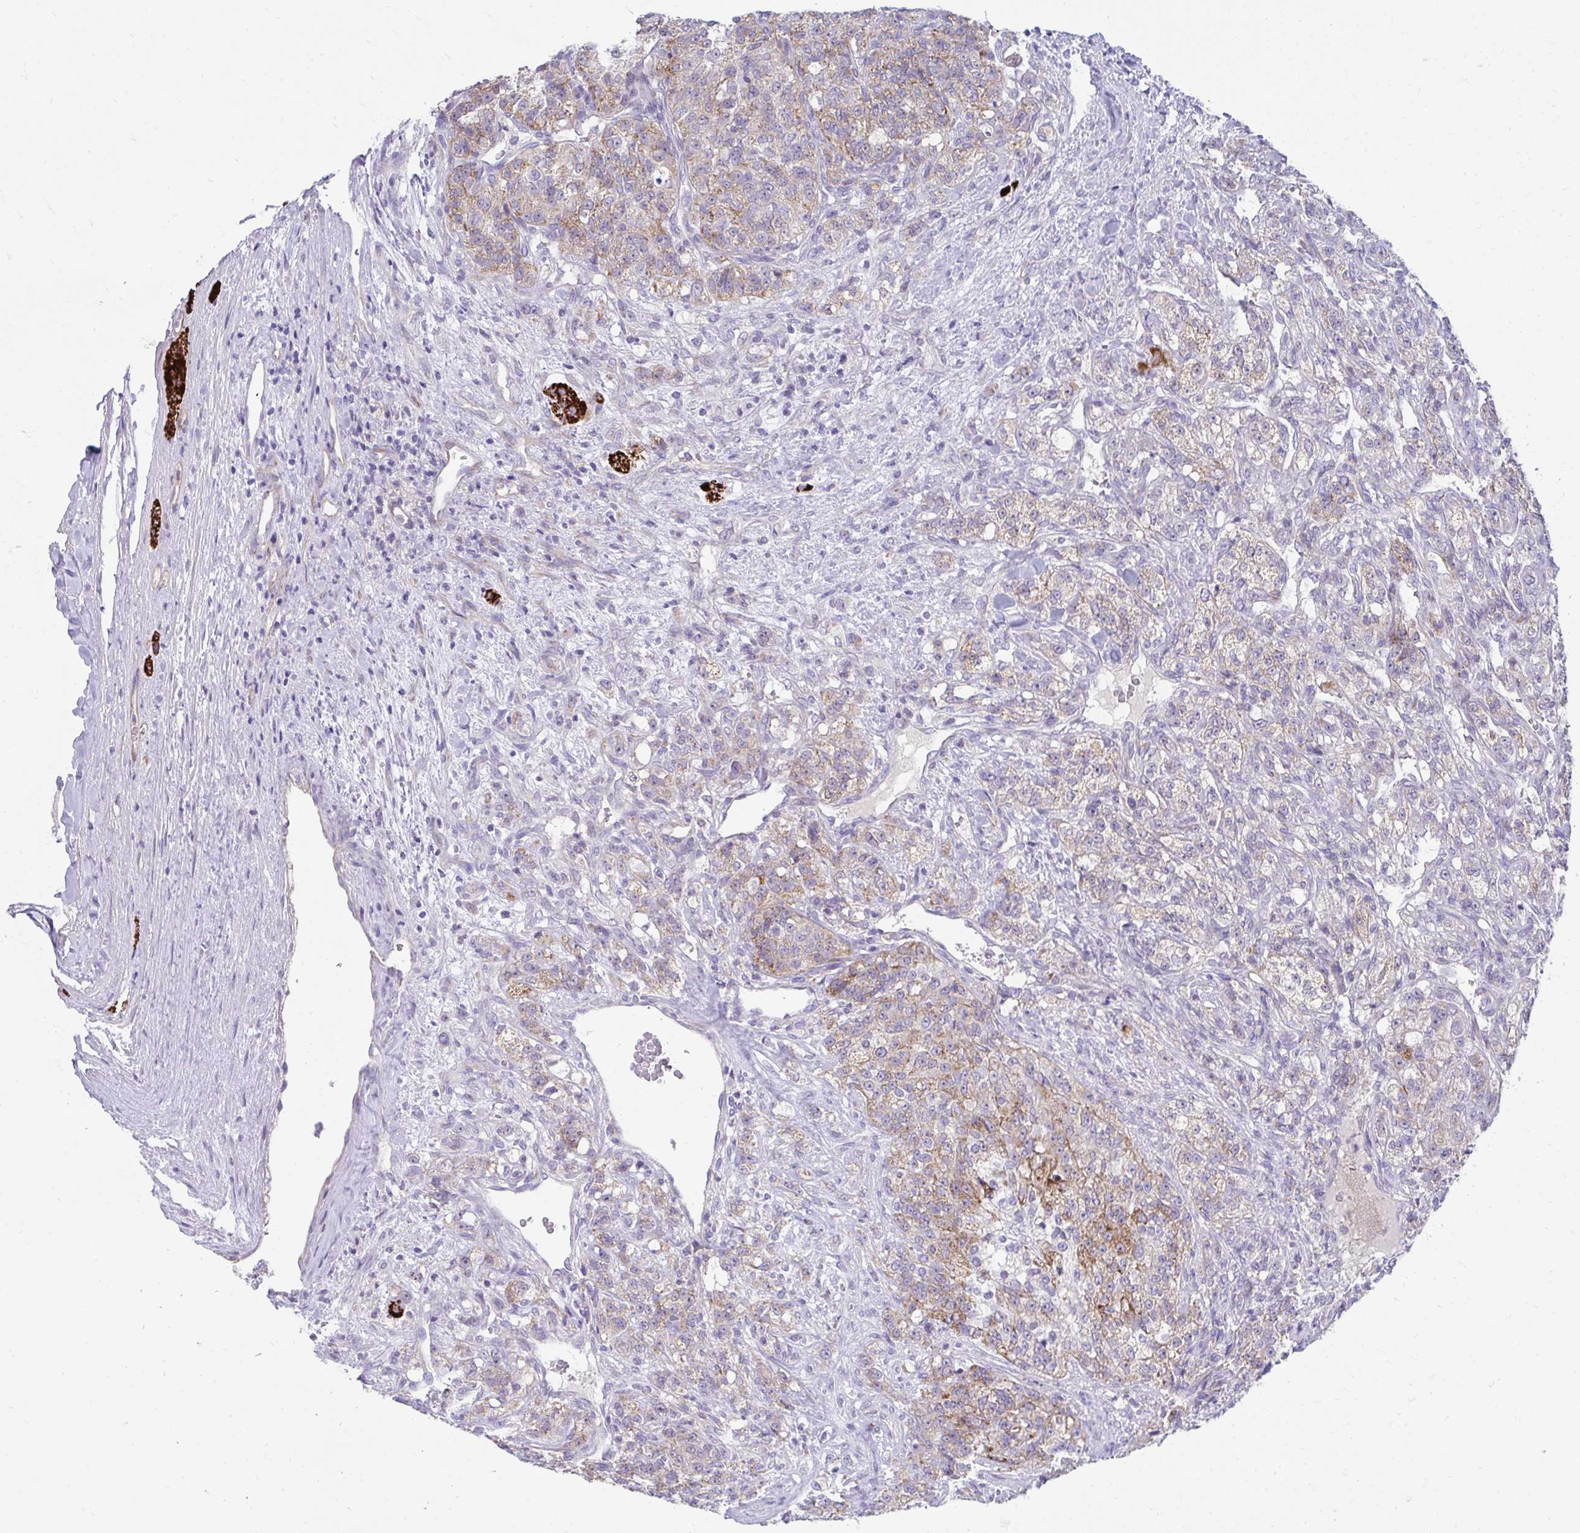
{"staining": {"intensity": "moderate", "quantity": "25%-75%", "location": "cytoplasmic/membranous"}, "tissue": "renal cancer", "cell_type": "Tumor cells", "image_type": "cancer", "snomed": [{"axis": "morphology", "description": "Adenocarcinoma, NOS"}, {"axis": "topography", "description": "Kidney"}], "caption": "Brown immunohistochemical staining in human renal adenocarcinoma demonstrates moderate cytoplasmic/membranous staining in approximately 25%-75% of tumor cells. (DAB (3,3'-diaminobenzidine) IHC with brightfield microscopy, high magnification).", "gene": "PRRG3", "patient": {"sex": "female", "age": 63}}